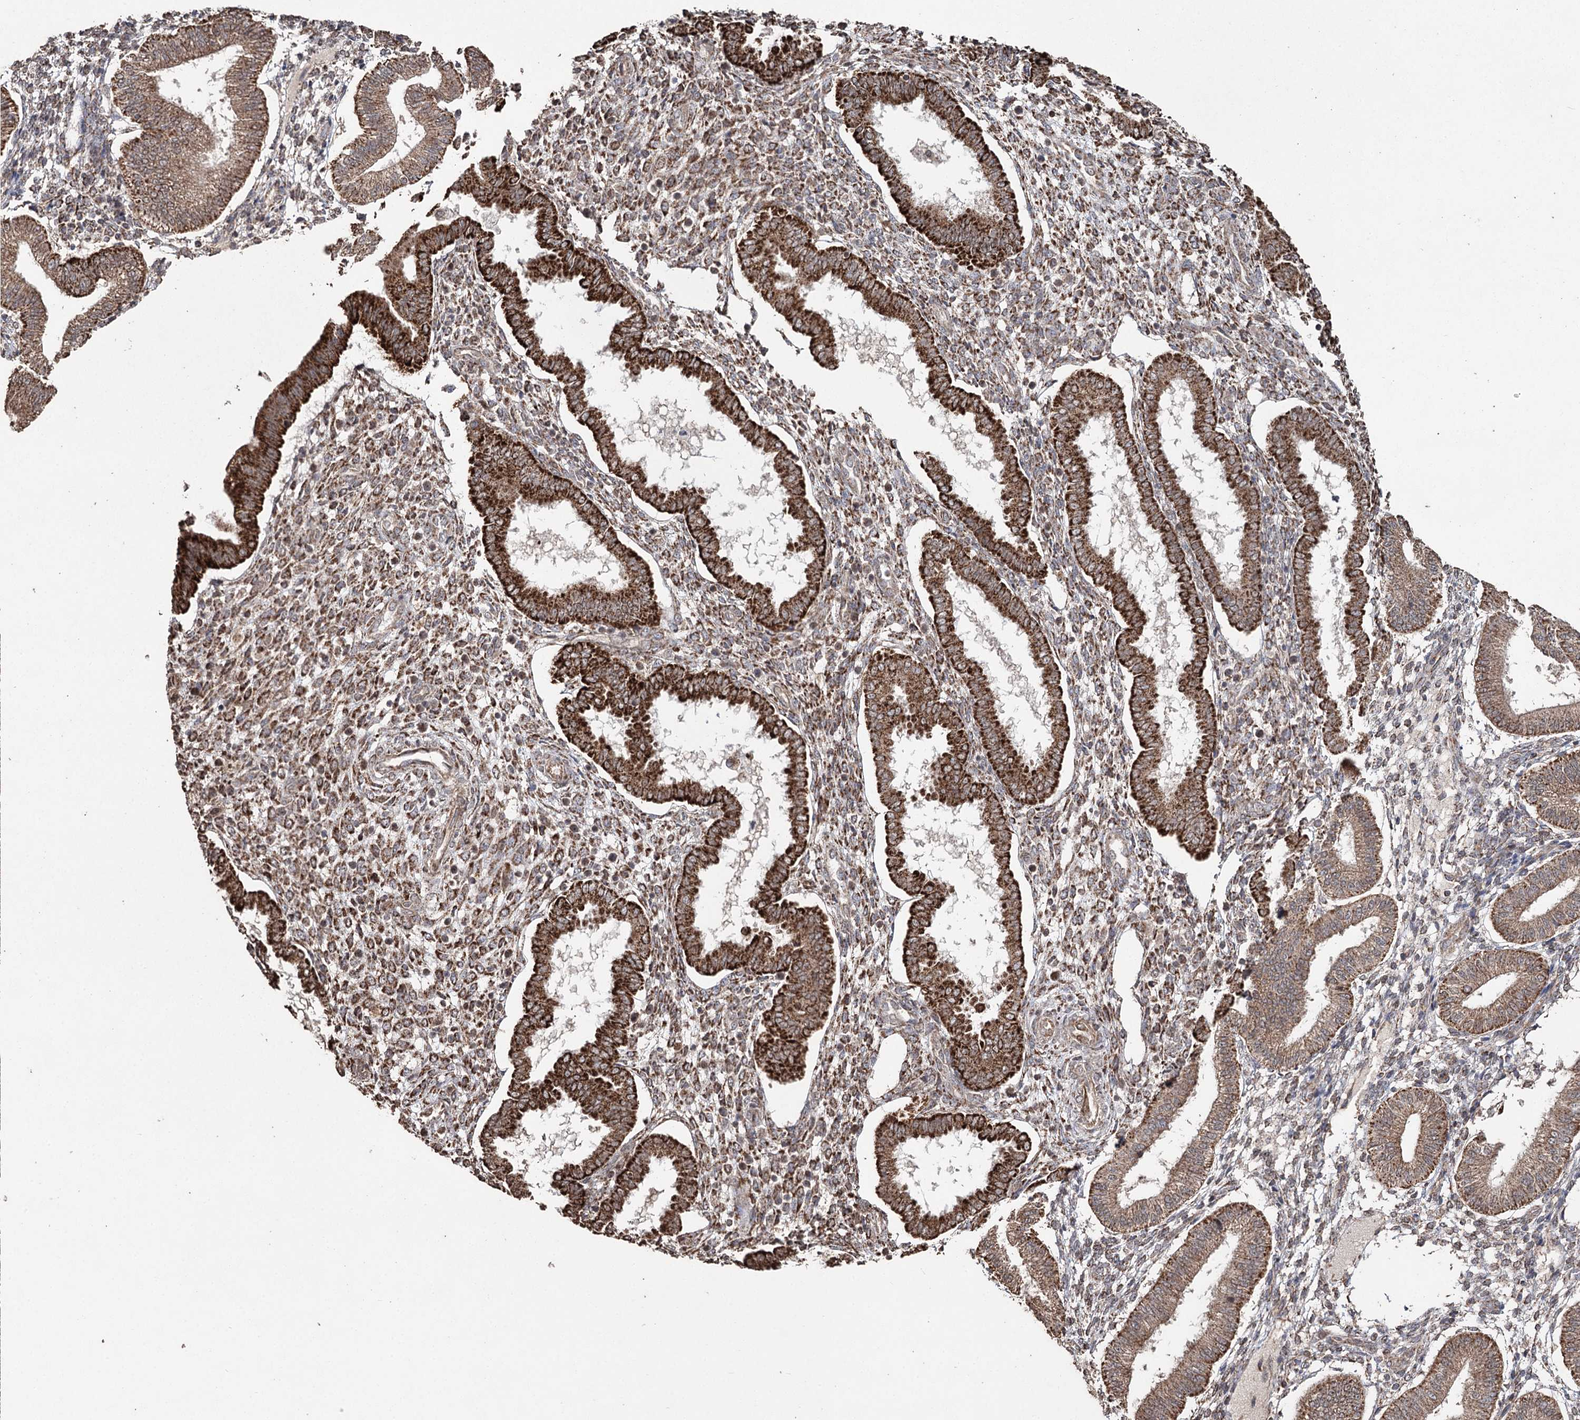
{"staining": {"intensity": "moderate", "quantity": ">75%", "location": "cytoplasmic/membranous"}, "tissue": "endometrium", "cell_type": "Cells in endometrial stroma", "image_type": "normal", "snomed": [{"axis": "morphology", "description": "Normal tissue, NOS"}, {"axis": "topography", "description": "Endometrium"}], "caption": "Endometrium stained with a brown dye shows moderate cytoplasmic/membranous positive positivity in about >75% of cells in endometrial stroma.", "gene": "SLF2", "patient": {"sex": "female", "age": 24}}